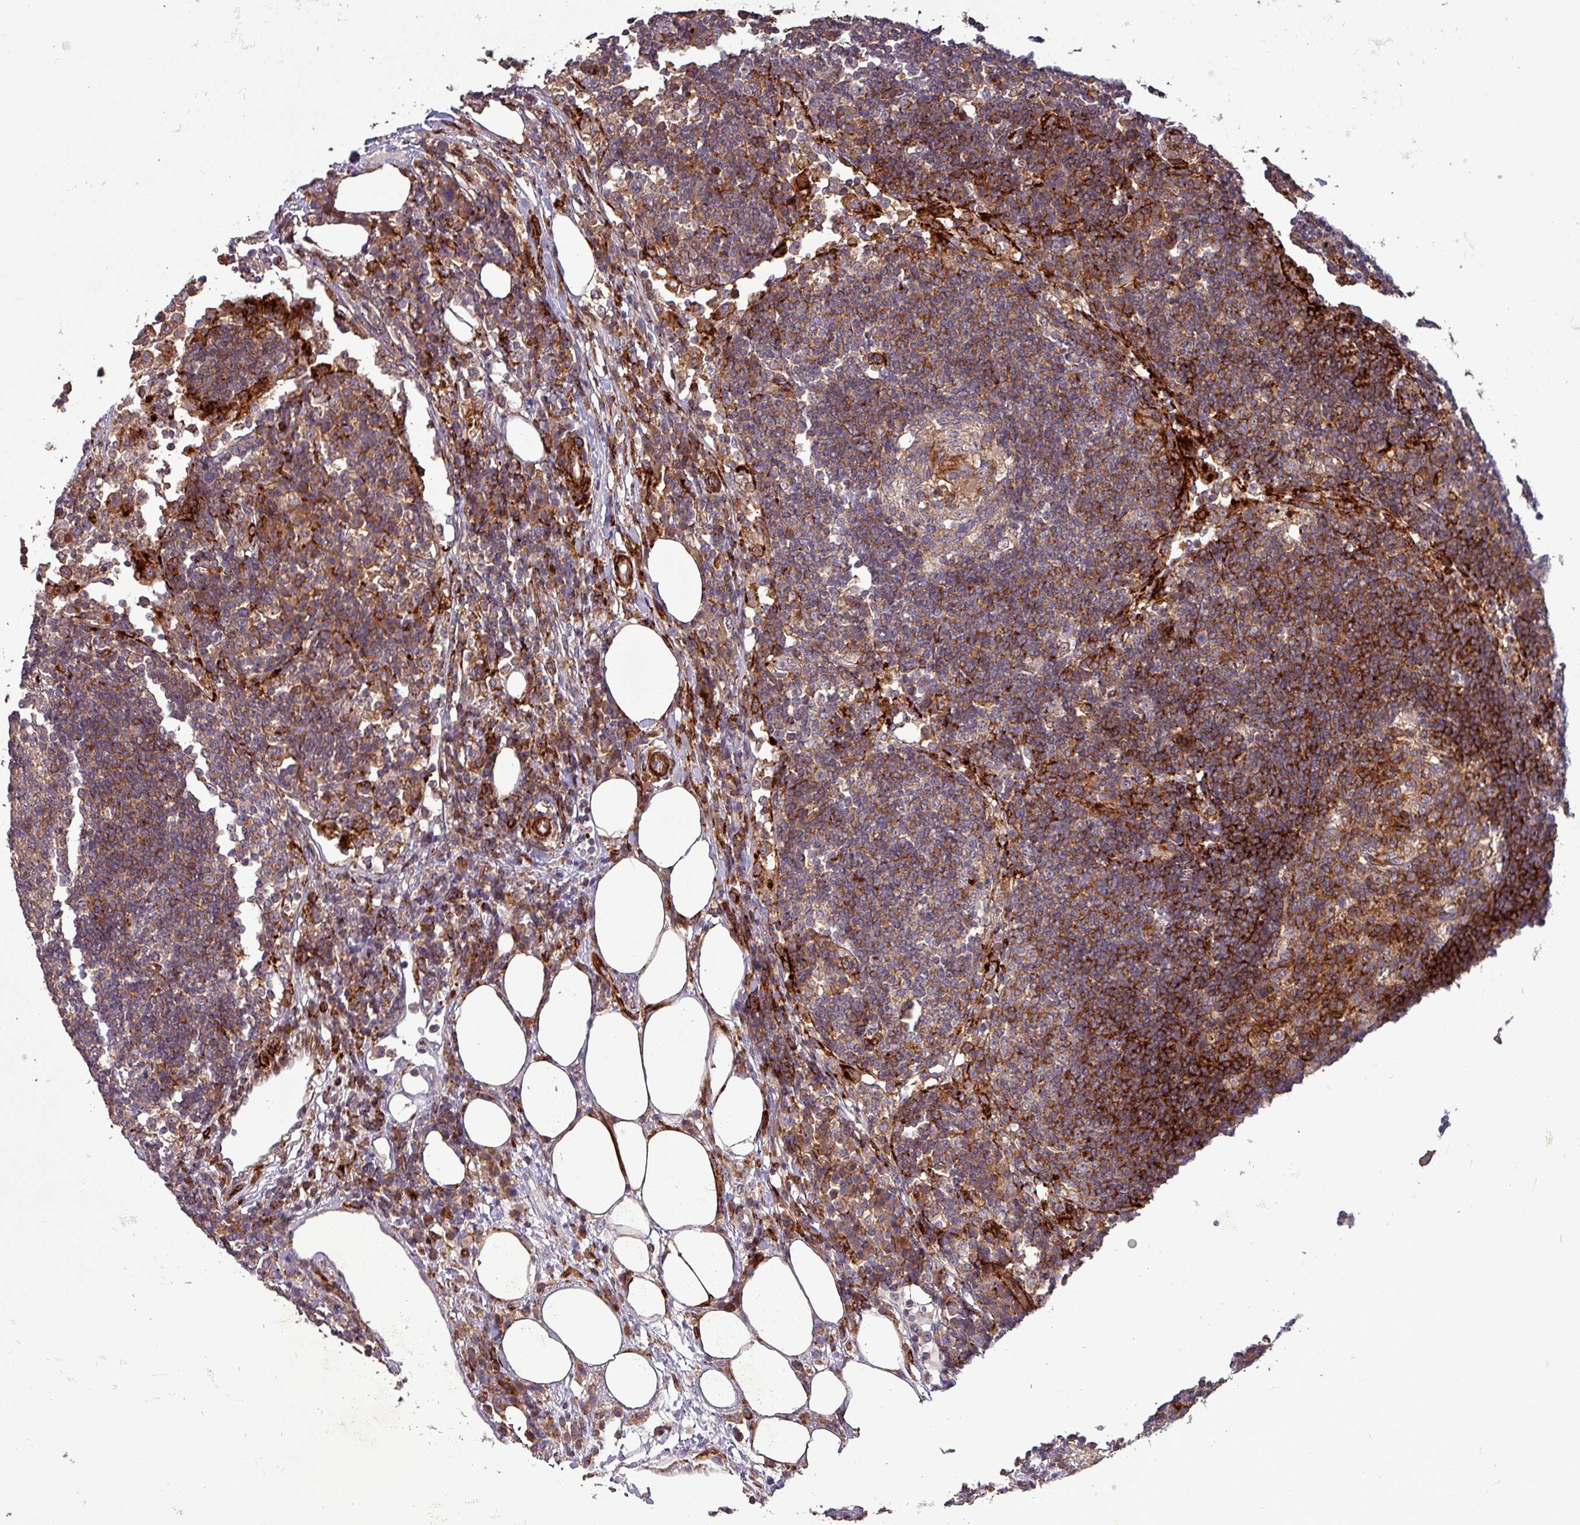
{"staining": {"intensity": "moderate", "quantity": "<25%", "location": "cytoplasmic/membranous"}, "tissue": "lymph node", "cell_type": "Germinal center cells", "image_type": "normal", "snomed": [{"axis": "morphology", "description": "Normal tissue, NOS"}, {"axis": "topography", "description": "Lymph node"}], "caption": "Immunohistochemical staining of normal human lymph node shows moderate cytoplasmic/membranous protein positivity in approximately <25% of germinal center cells. The staining was performed using DAB to visualize the protein expression in brown, while the nuclei were stained in blue with hematoxylin (Magnification: 20x).", "gene": "TPRA1", "patient": {"sex": "female", "age": 53}}